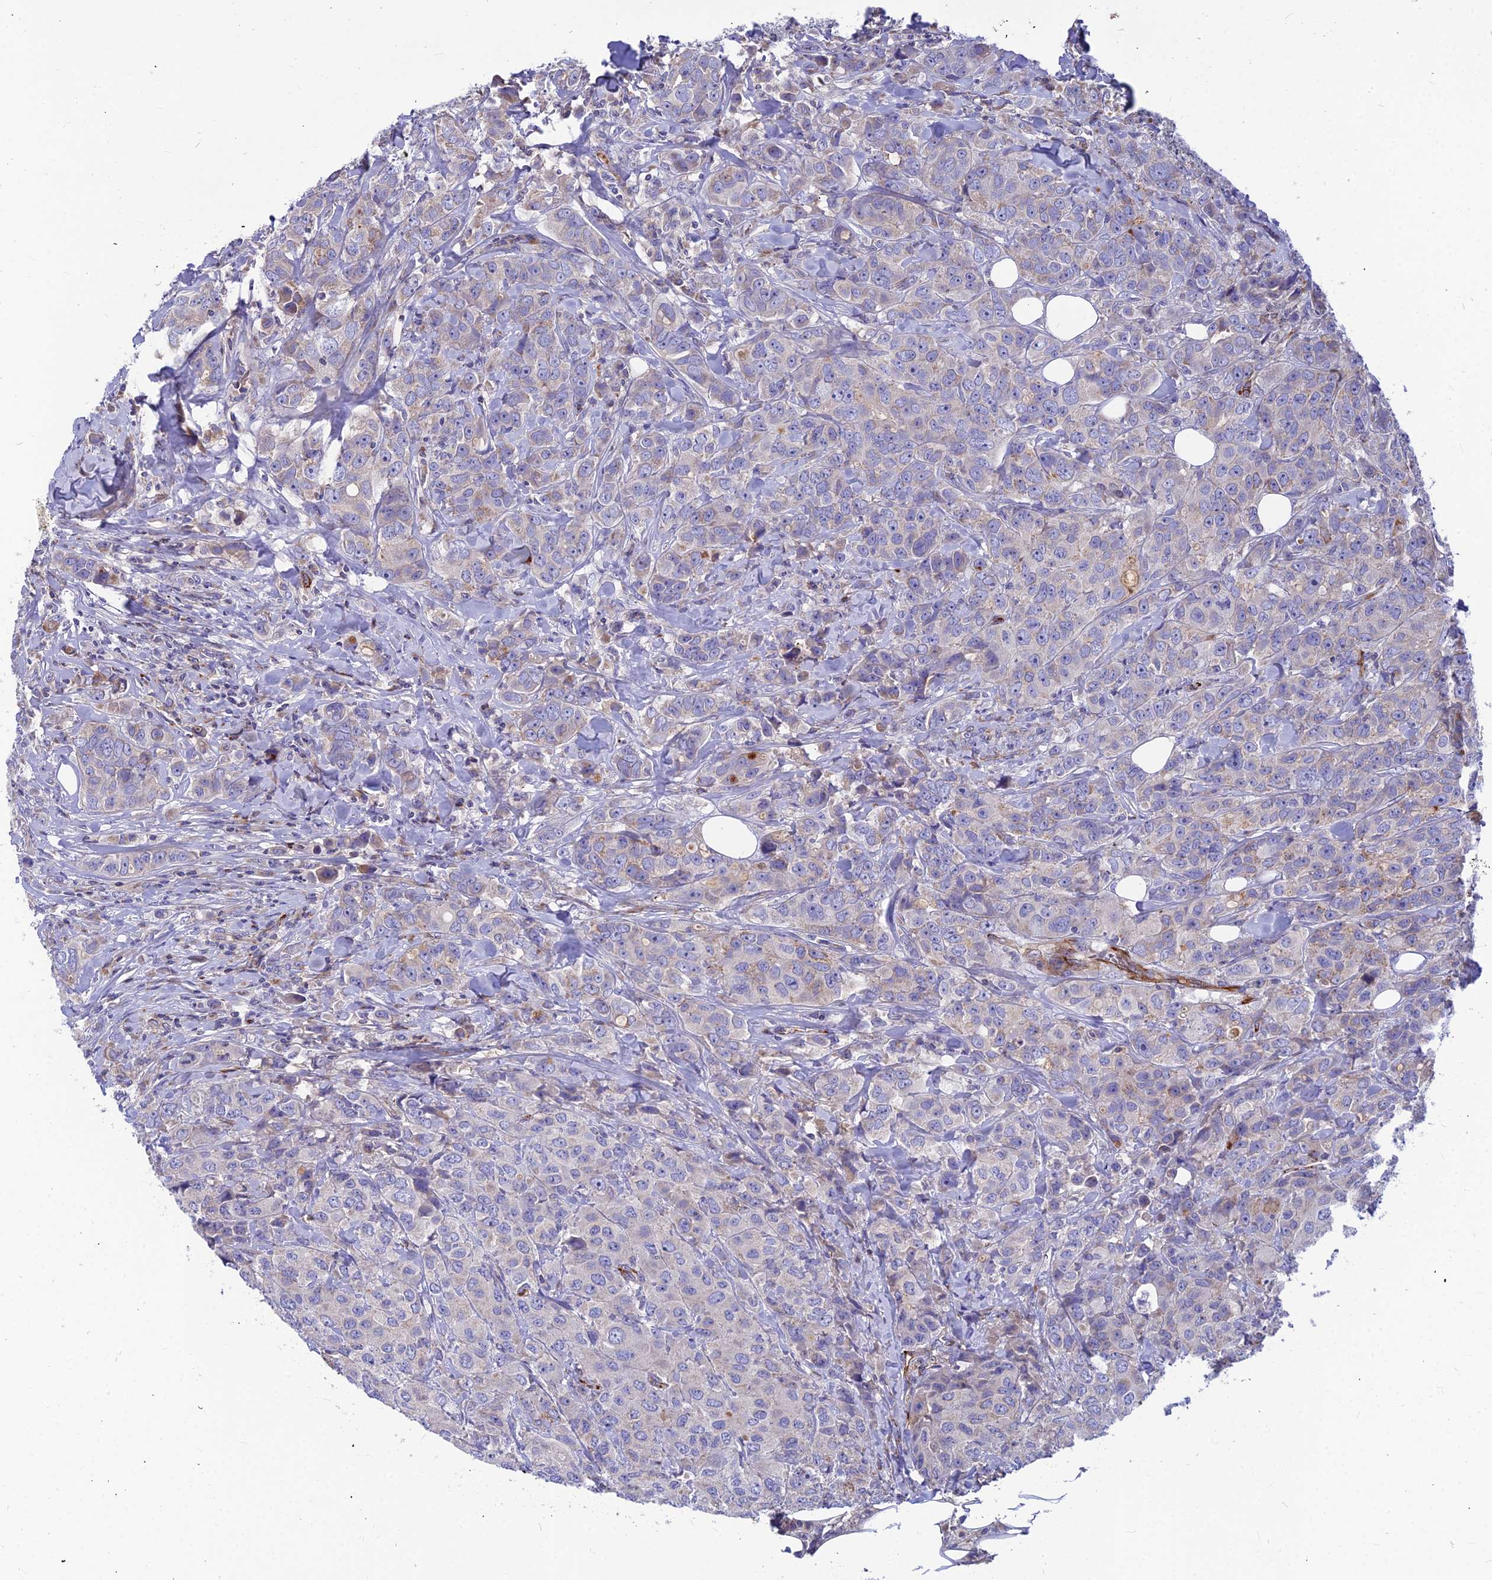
{"staining": {"intensity": "weak", "quantity": "<25%", "location": "cytoplasmic/membranous"}, "tissue": "breast cancer", "cell_type": "Tumor cells", "image_type": "cancer", "snomed": [{"axis": "morphology", "description": "Duct carcinoma"}, {"axis": "topography", "description": "Breast"}], "caption": "Image shows no protein expression in tumor cells of breast cancer tissue.", "gene": "ASPHD1", "patient": {"sex": "female", "age": 43}}